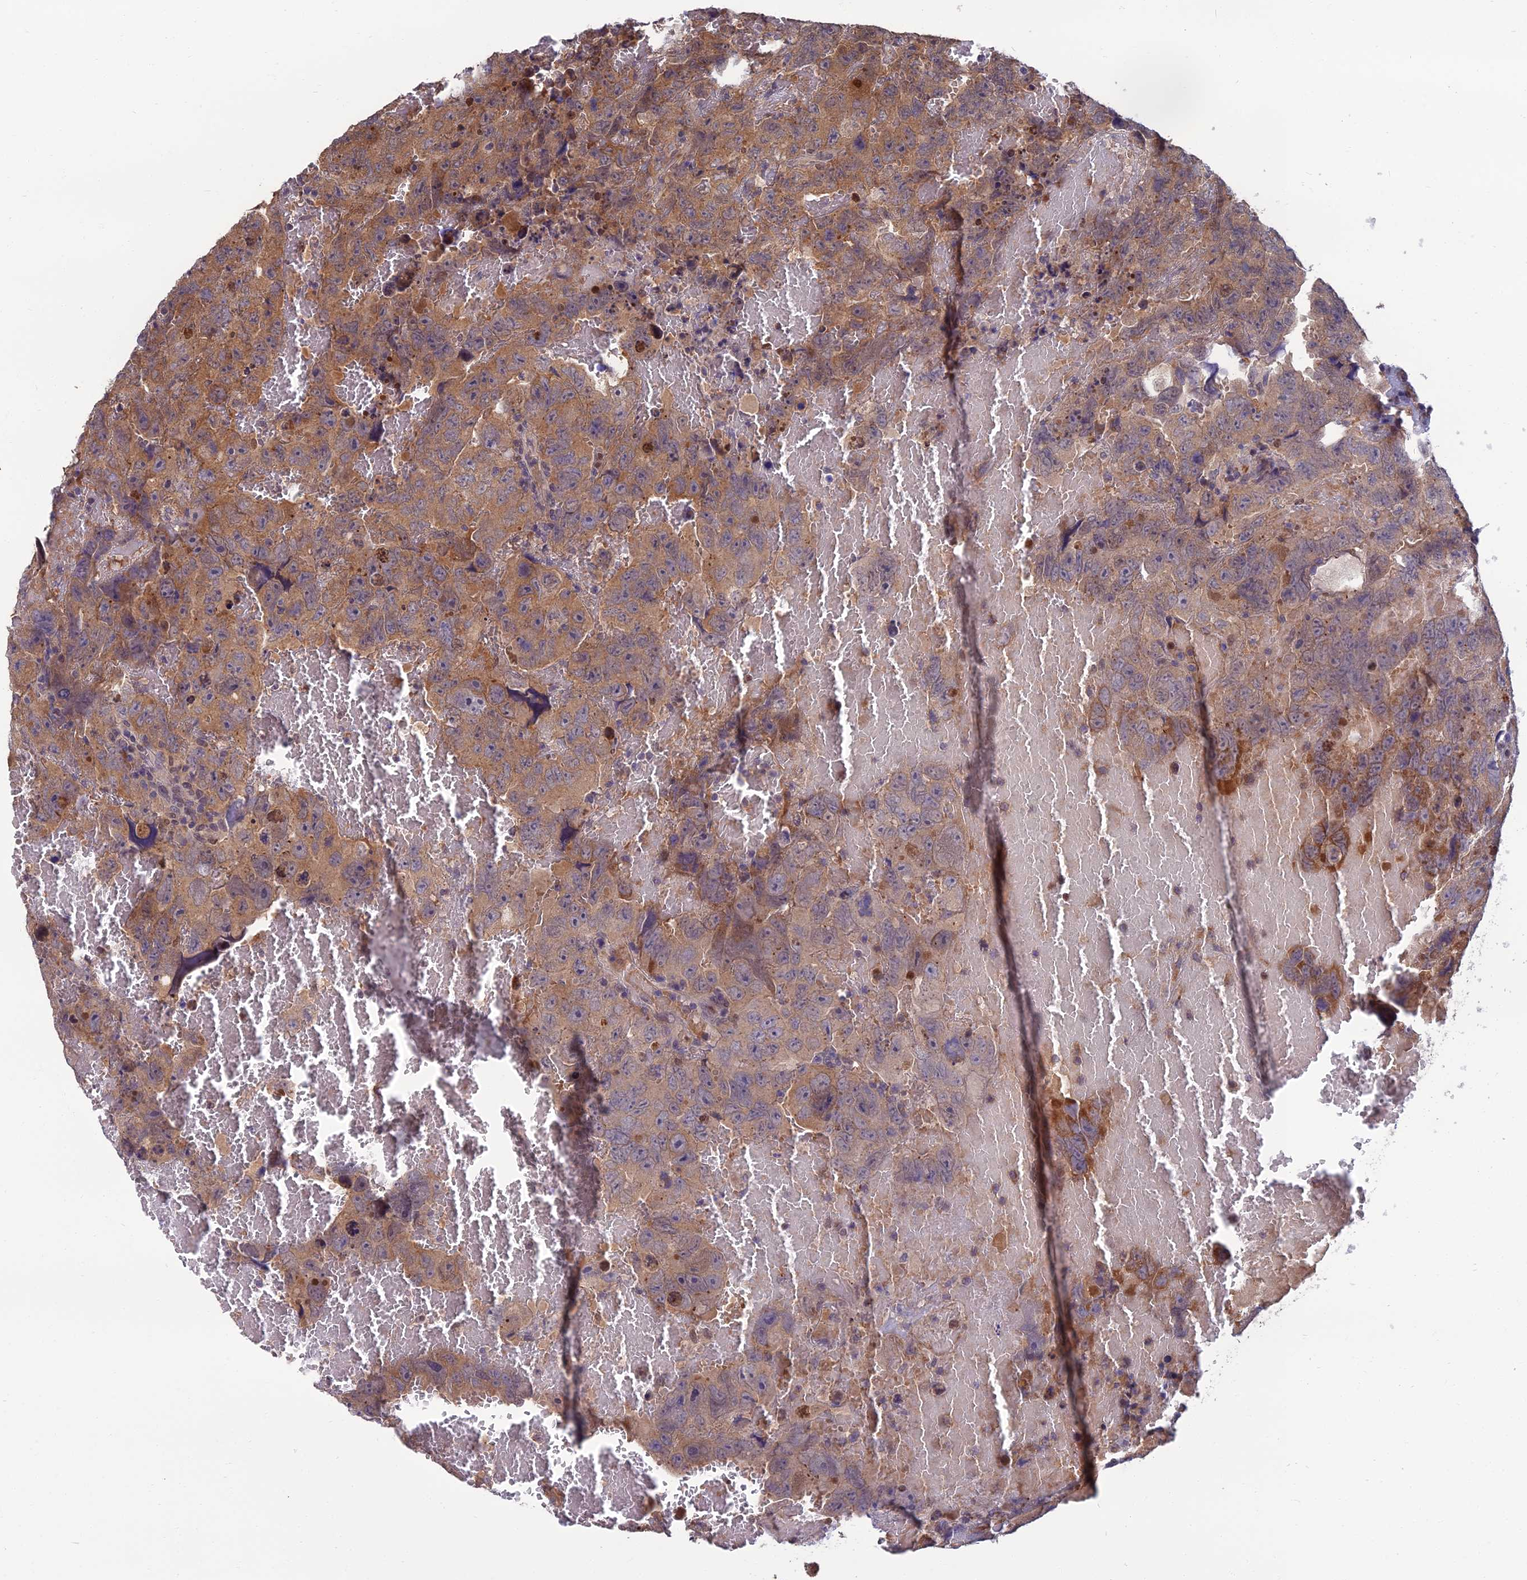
{"staining": {"intensity": "moderate", "quantity": ">75%", "location": "cytoplasmic/membranous"}, "tissue": "testis cancer", "cell_type": "Tumor cells", "image_type": "cancer", "snomed": [{"axis": "morphology", "description": "Carcinoma, Embryonal, NOS"}, {"axis": "topography", "description": "Testis"}], "caption": "This micrograph demonstrates IHC staining of embryonal carcinoma (testis), with medium moderate cytoplasmic/membranous expression in about >75% of tumor cells.", "gene": "NR4A3", "patient": {"sex": "male", "age": 45}}